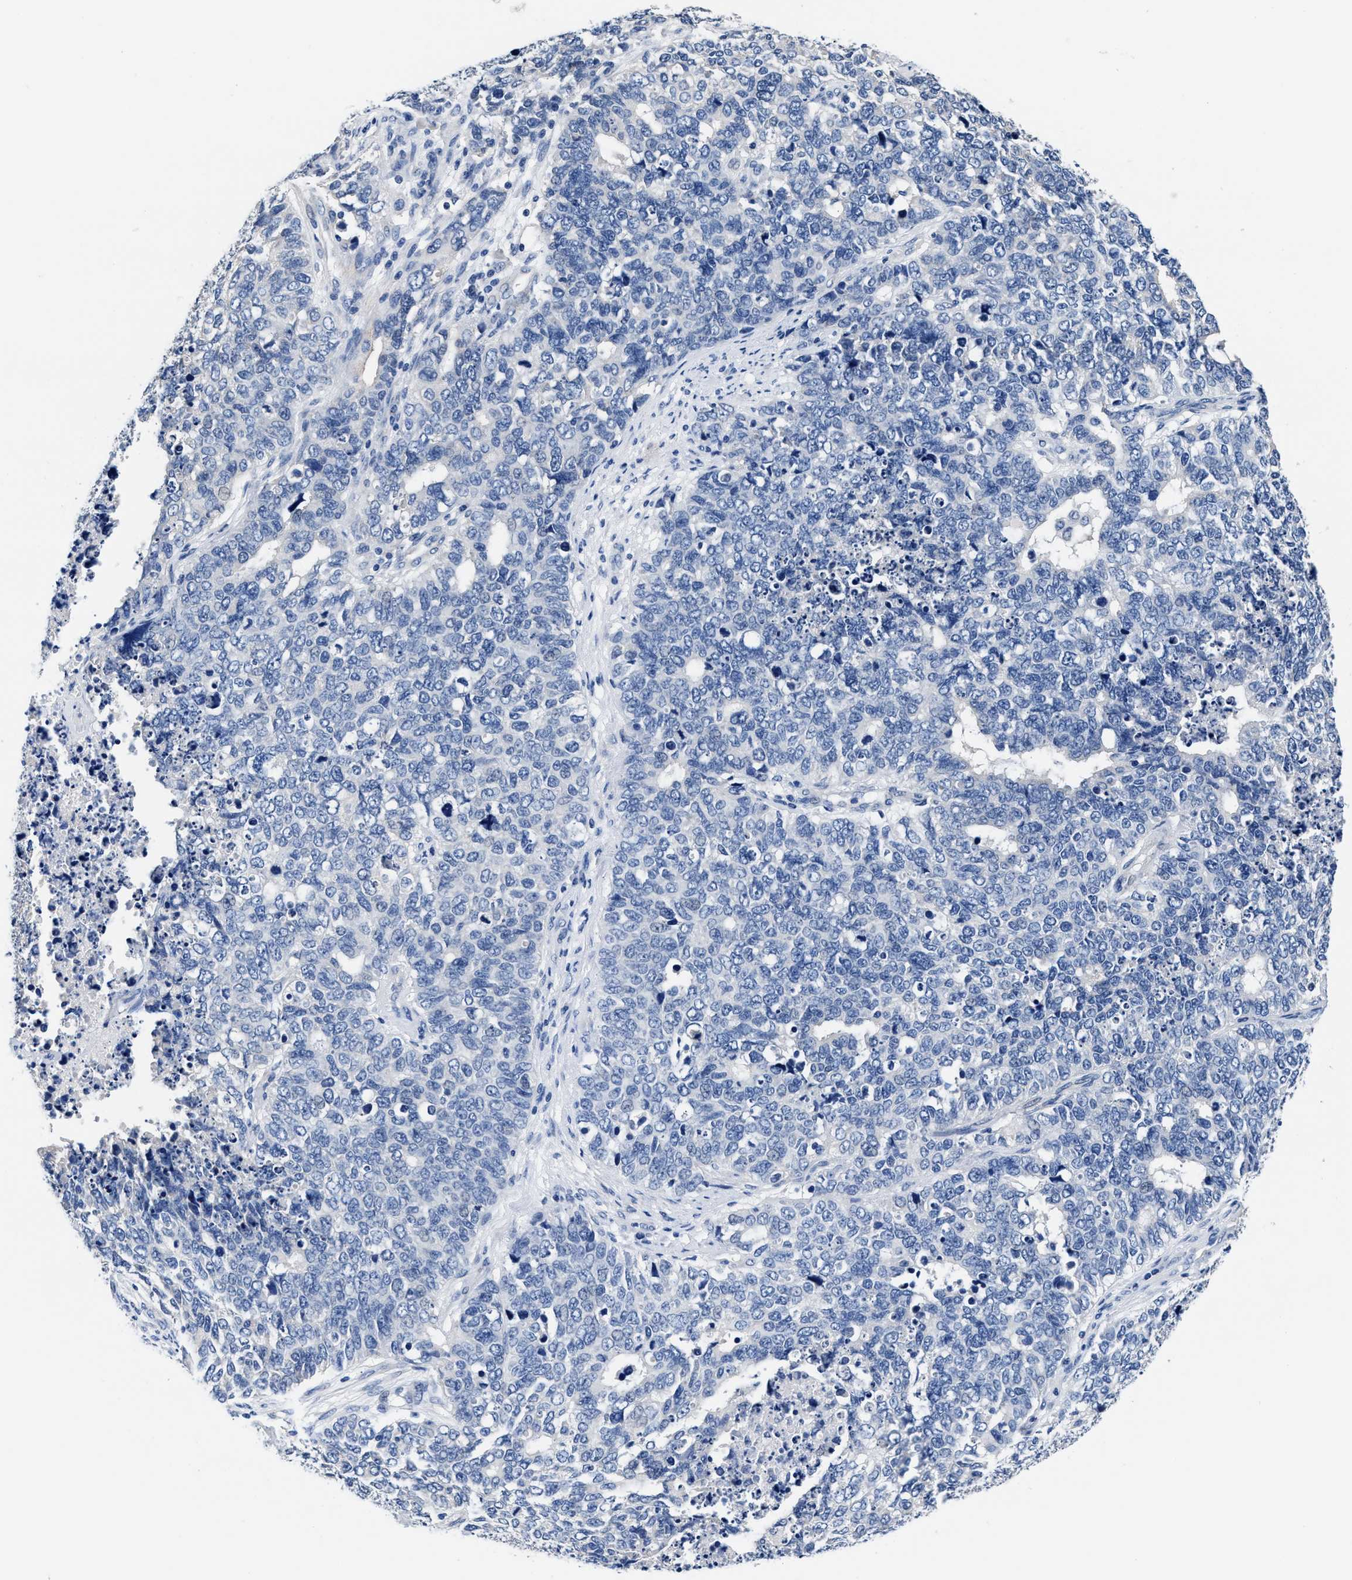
{"staining": {"intensity": "negative", "quantity": "none", "location": "none"}, "tissue": "cervical cancer", "cell_type": "Tumor cells", "image_type": "cancer", "snomed": [{"axis": "morphology", "description": "Squamous cell carcinoma, NOS"}, {"axis": "topography", "description": "Cervix"}], "caption": "Immunohistochemistry histopathology image of neoplastic tissue: squamous cell carcinoma (cervical) stained with DAB (3,3'-diaminobenzidine) reveals no significant protein staining in tumor cells. The staining was performed using DAB to visualize the protein expression in brown, while the nuclei were stained in blue with hematoxylin (Magnification: 20x).", "gene": "GSTM1", "patient": {"sex": "female", "age": 63}}